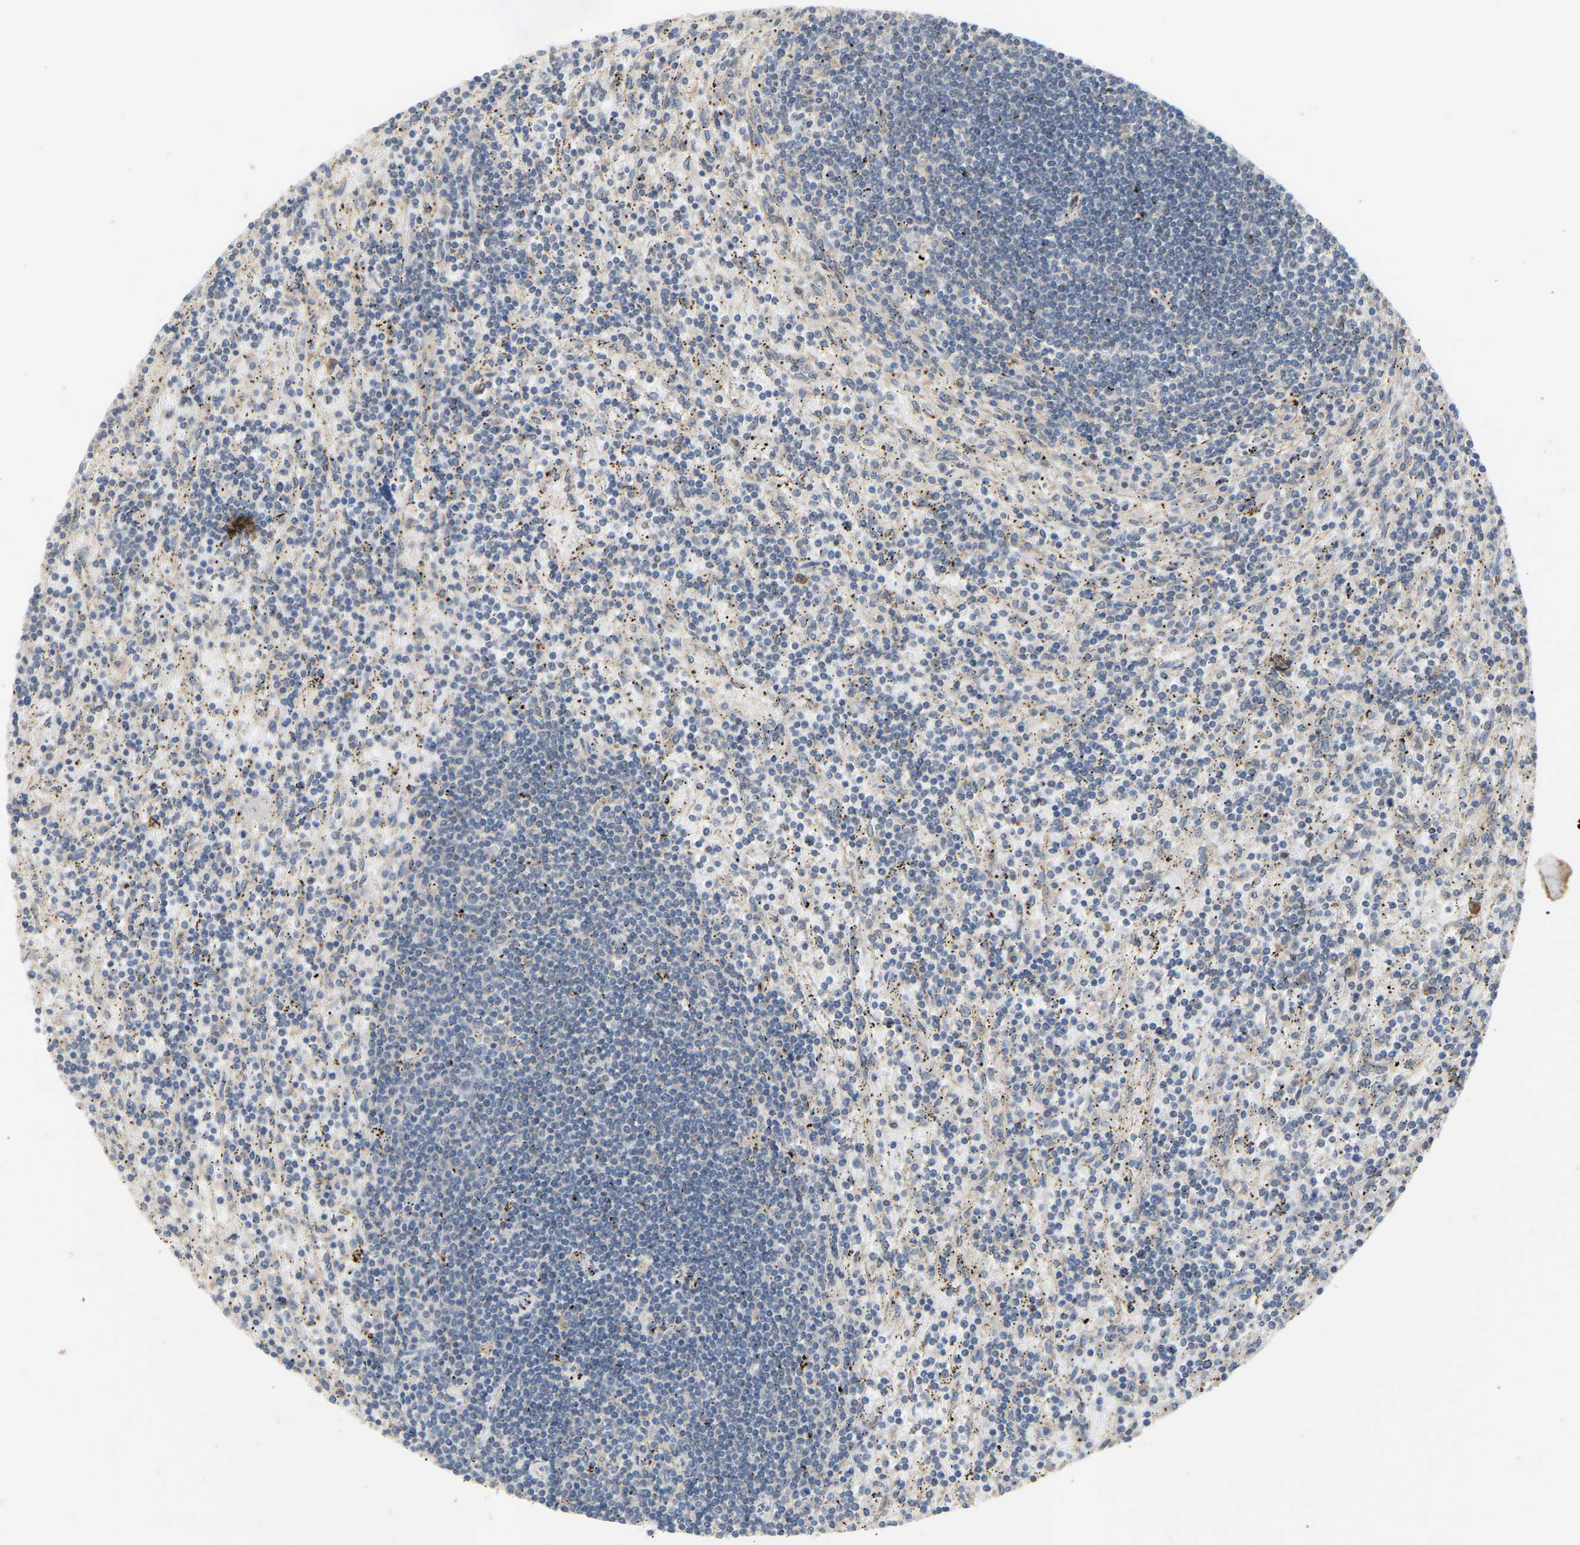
{"staining": {"intensity": "negative", "quantity": "none", "location": "none"}, "tissue": "lymphoma", "cell_type": "Tumor cells", "image_type": "cancer", "snomed": [{"axis": "morphology", "description": "Malignant lymphoma, non-Hodgkin's type, Low grade"}, {"axis": "topography", "description": "Spleen"}], "caption": "Immunohistochemistry image of lymphoma stained for a protein (brown), which reveals no expression in tumor cells.", "gene": "PTPN4", "patient": {"sex": "male", "age": 76}}